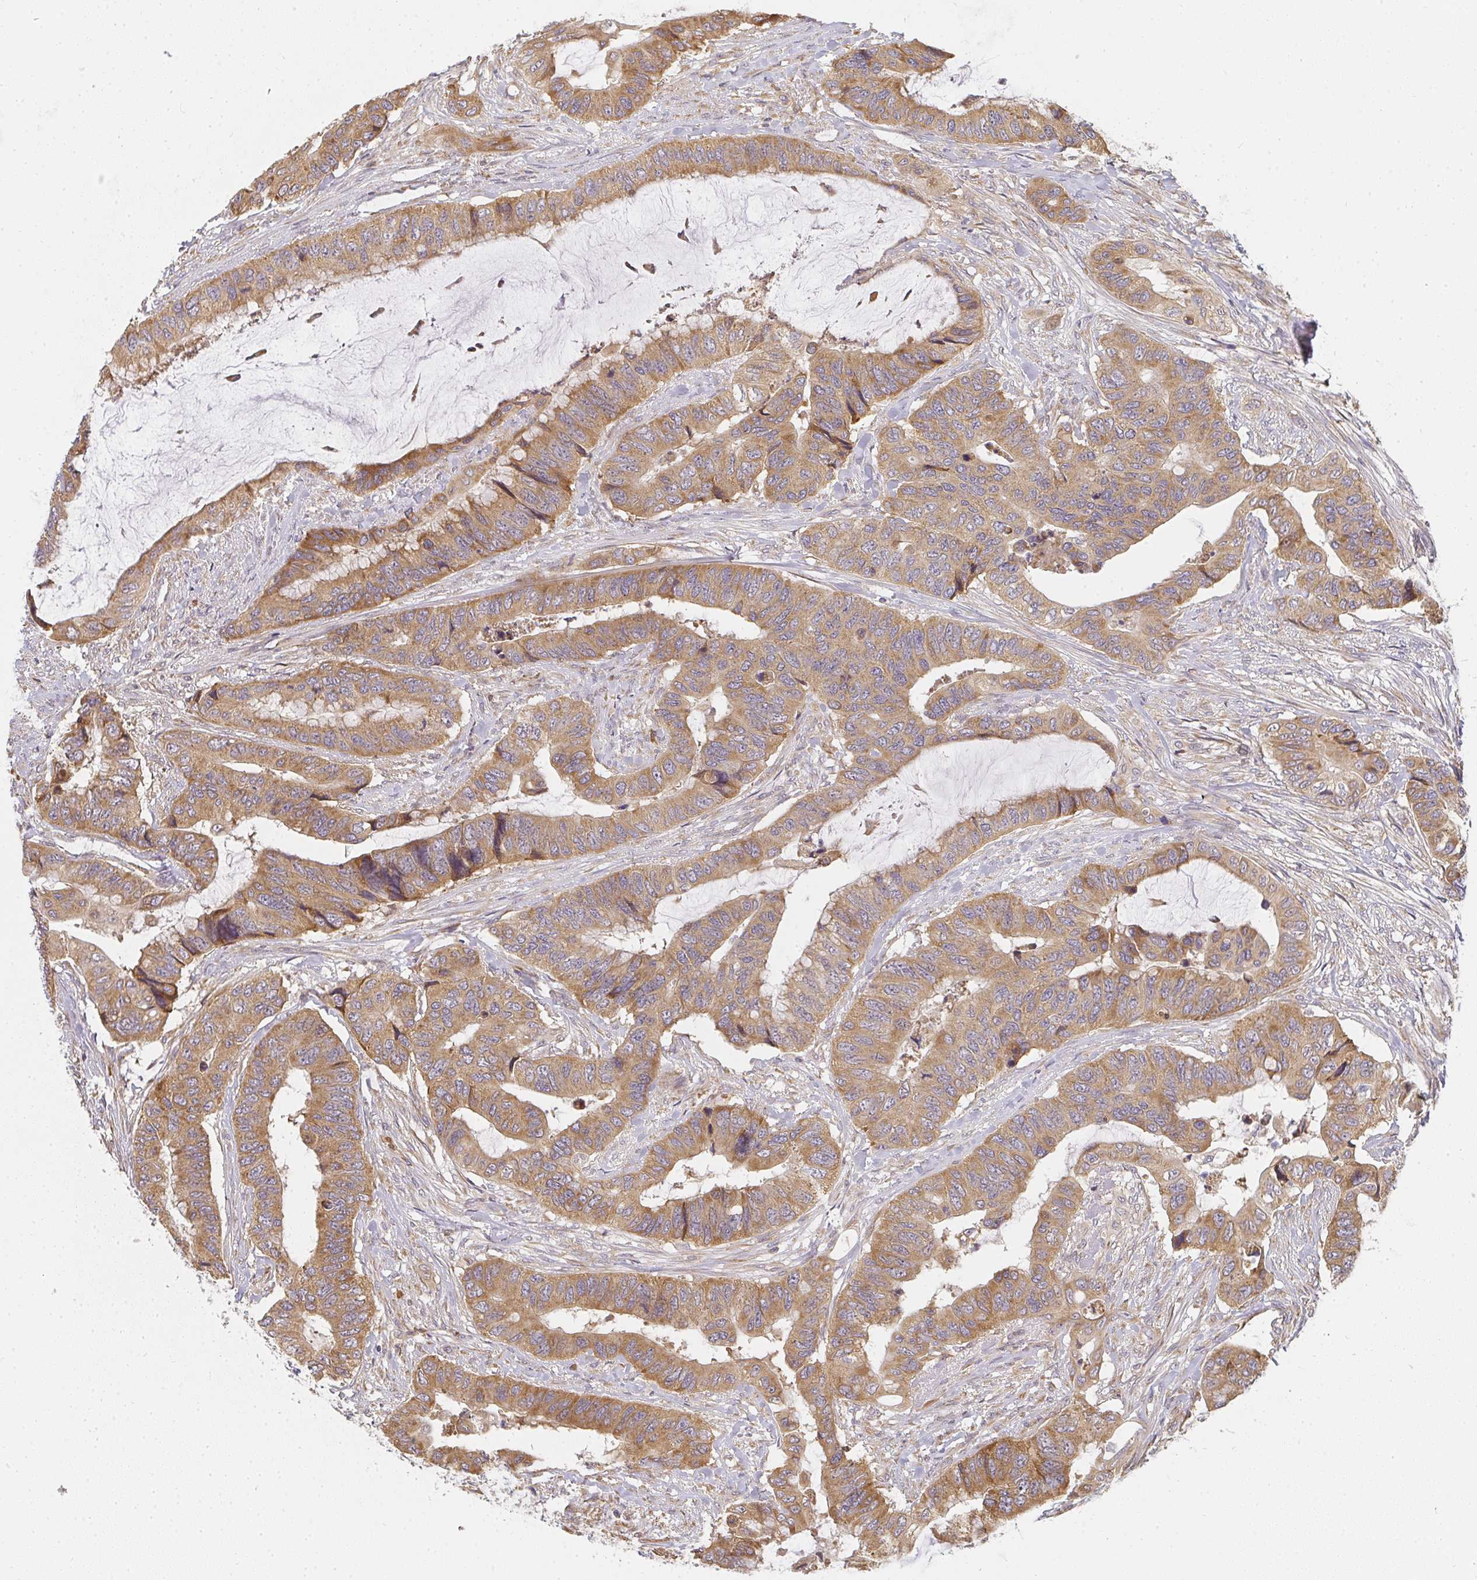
{"staining": {"intensity": "moderate", "quantity": ">75%", "location": "cytoplasmic/membranous"}, "tissue": "colorectal cancer", "cell_type": "Tumor cells", "image_type": "cancer", "snomed": [{"axis": "morphology", "description": "Adenocarcinoma, NOS"}, {"axis": "topography", "description": "Rectum"}], "caption": "Human adenocarcinoma (colorectal) stained with a protein marker reveals moderate staining in tumor cells.", "gene": "SLC35B3", "patient": {"sex": "female", "age": 59}}